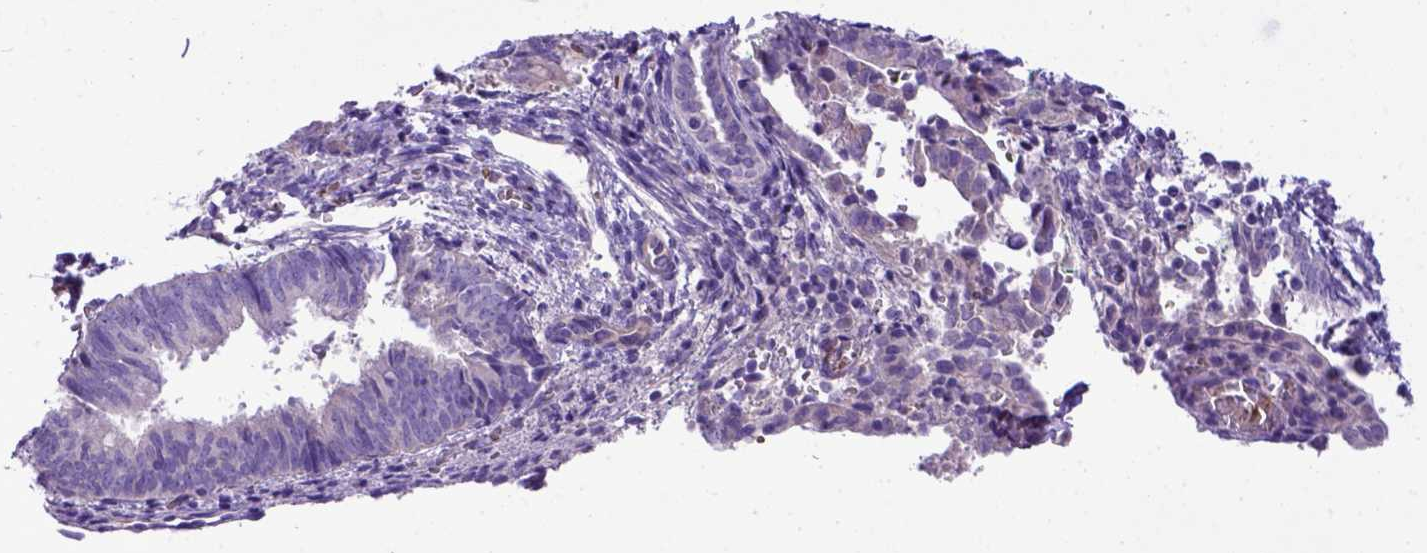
{"staining": {"intensity": "negative", "quantity": "none", "location": "none"}, "tissue": "endometrium", "cell_type": "Cells in endometrial stroma", "image_type": "normal", "snomed": [{"axis": "morphology", "description": "Normal tissue, NOS"}, {"axis": "topography", "description": "Endometrium"}], "caption": "Protein analysis of unremarkable endometrium reveals no significant positivity in cells in endometrial stroma.", "gene": "ADAM12", "patient": {"sex": "female", "age": 50}}